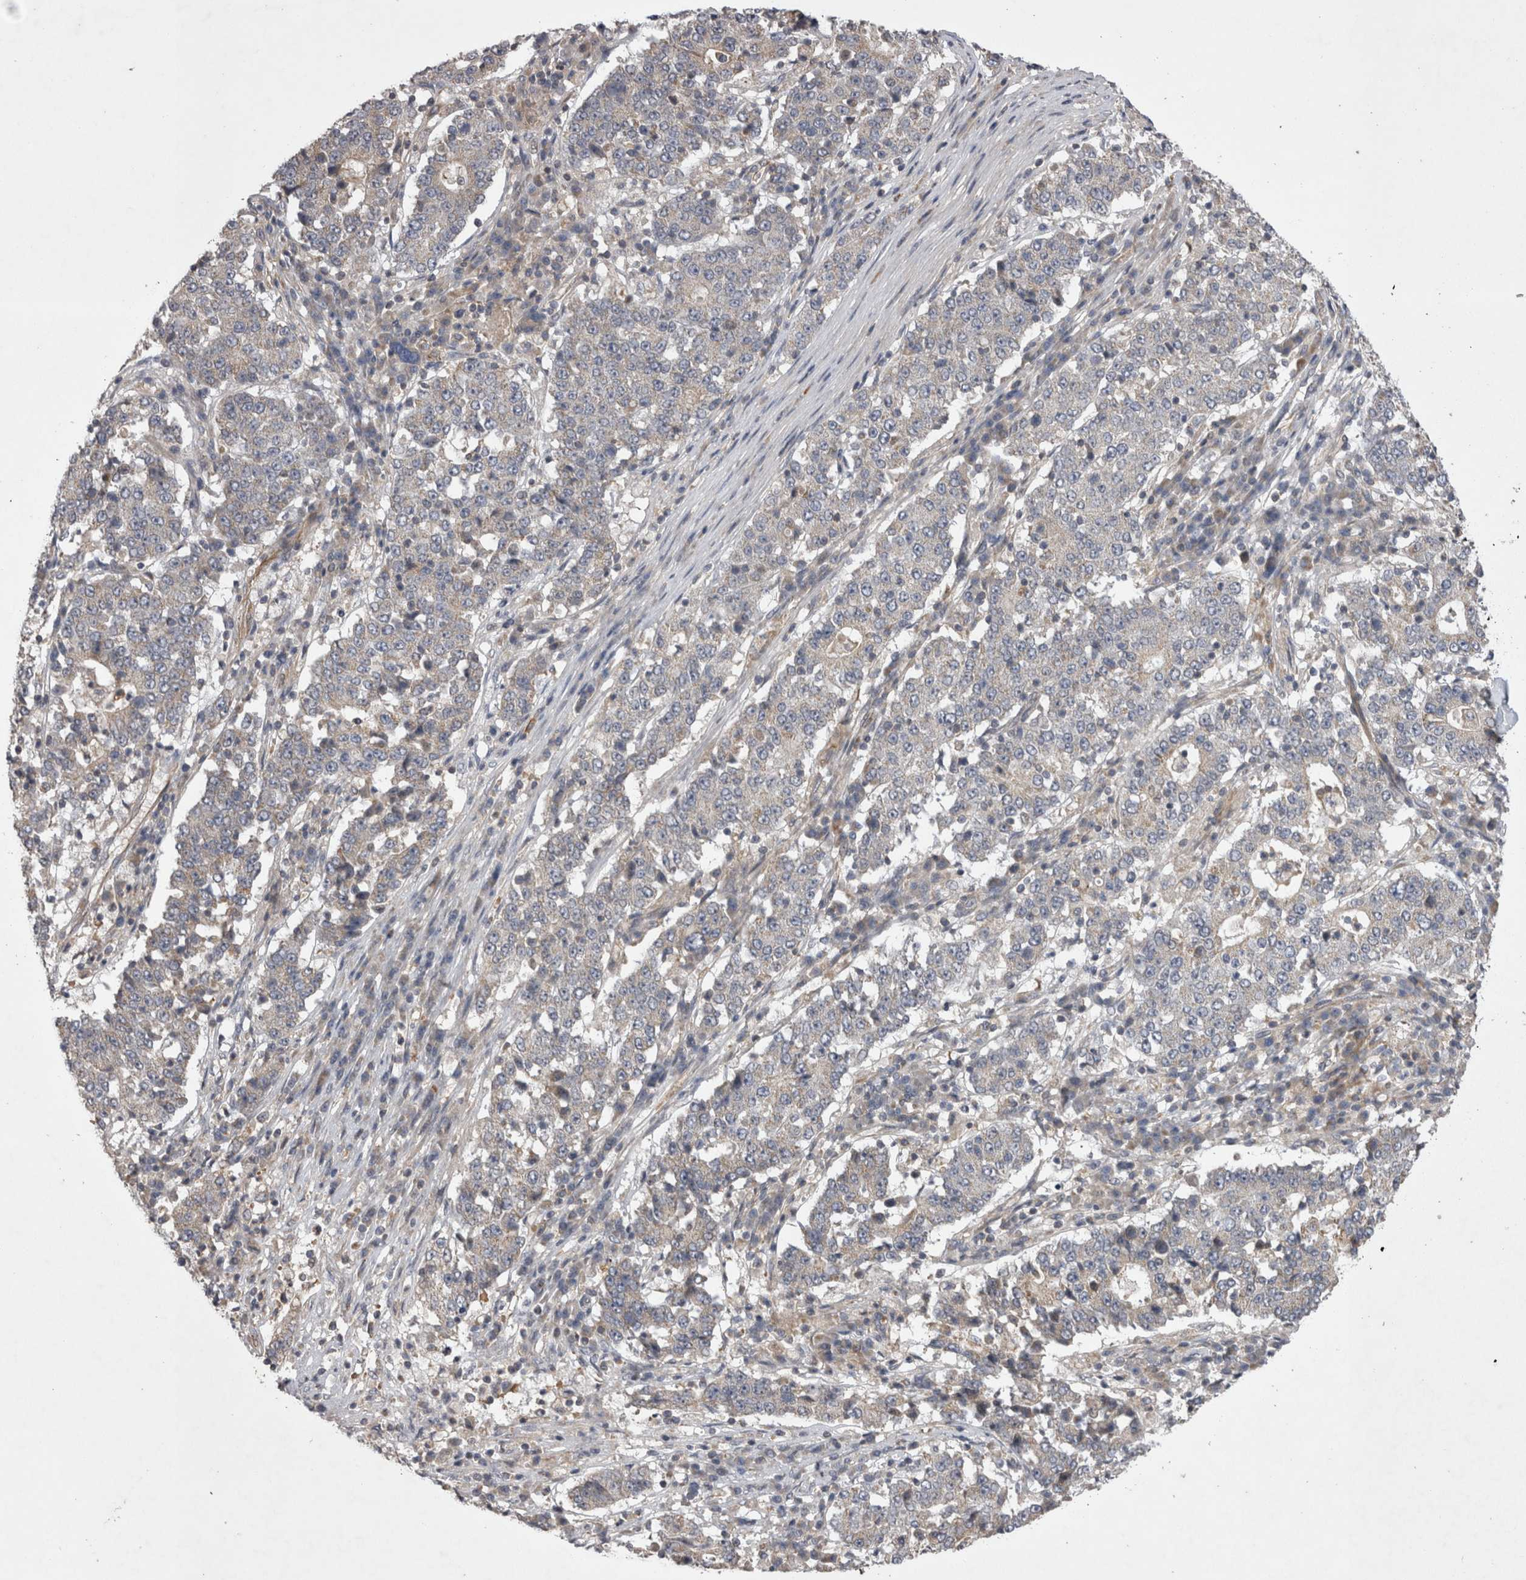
{"staining": {"intensity": "negative", "quantity": "none", "location": "none"}, "tissue": "stomach cancer", "cell_type": "Tumor cells", "image_type": "cancer", "snomed": [{"axis": "morphology", "description": "Adenocarcinoma, NOS"}, {"axis": "topography", "description": "Stomach"}], "caption": "Immunohistochemistry (IHC) image of human stomach cancer stained for a protein (brown), which shows no staining in tumor cells. The staining was performed using DAB (3,3'-diaminobenzidine) to visualize the protein expression in brown, while the nuclei were stained in blue with hematoxylin (Magnification: 20x).", "gene": "TSPOAP1", "patient": {"sex": "male", "age": 59}}